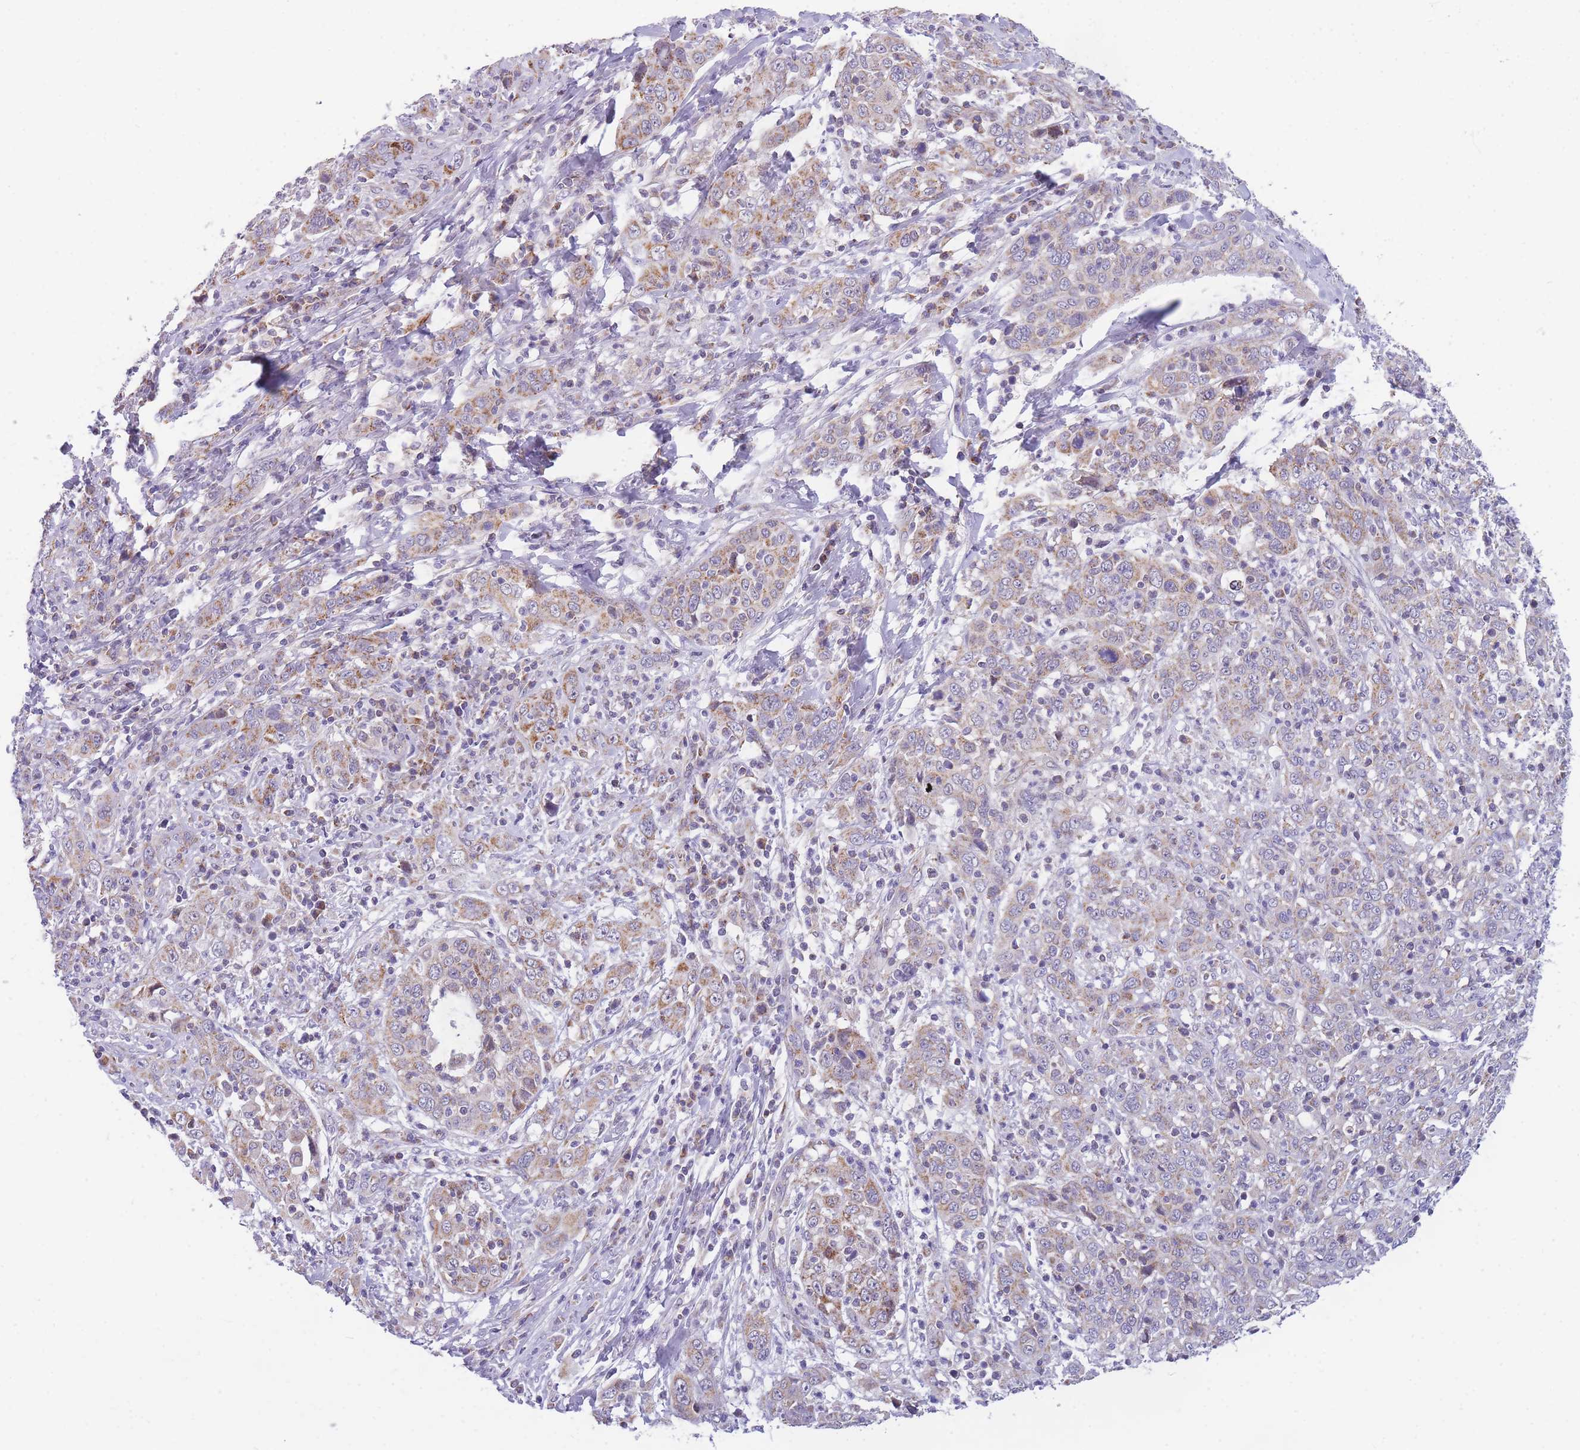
{"staining": {"intensity": "moderate", "quantity": "<25%", "location": "cytoplasmic/membranous"}, "tissue": "cervical cancer", "cell_type": "Tumor cells", "image_type": "cancer", "snomed": [{"axis": "morphology", "description": "Squamous cell carcinoma, NOS"}, {"axis": "topography", "description": "Cervix"}], "caption": "Human cervical cancer stained with a protein marker demonstrates moderate staining in tumor cells.", "gene": "DDX49", "patient": {"sex": "female", "age": 46}}